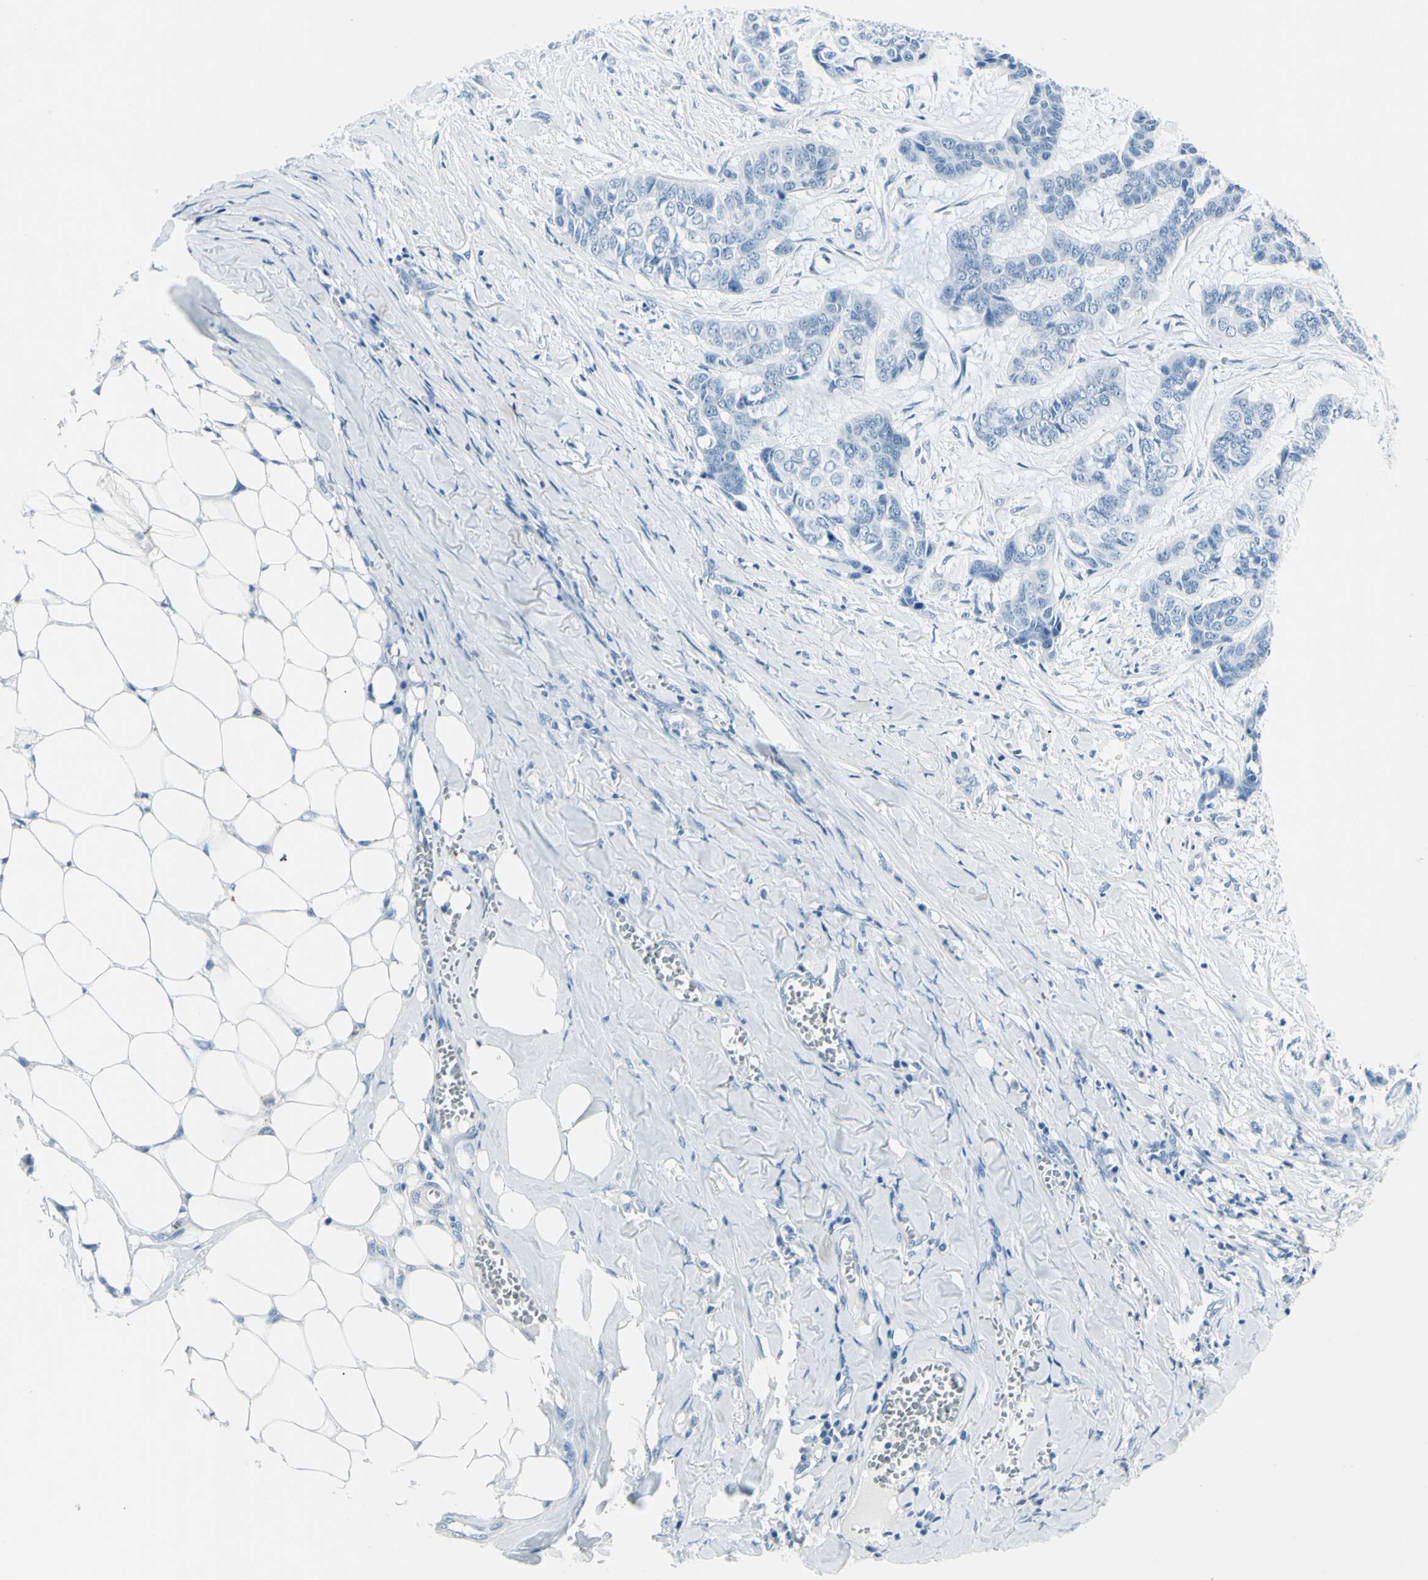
{"staining": {"intensity": "negative", "quantity": "none", "location": "none"}, "tissue": "skin cancer", "cell_type": "Tumor cells", "image_type": "cancer", "snomed": [{"axis": "morphology", "description": "Basal cell carcinoma"}, {"axis": "topography", "description": "Skin"}], "caption": "Immunohistochemistry micrograph of human skin cancer (basal cell carcinoma) stained for a protein (brown), which displays no expression in tumor cells.", "gene": "CDH15", "patient": {"sex": "female", "age": 64}}